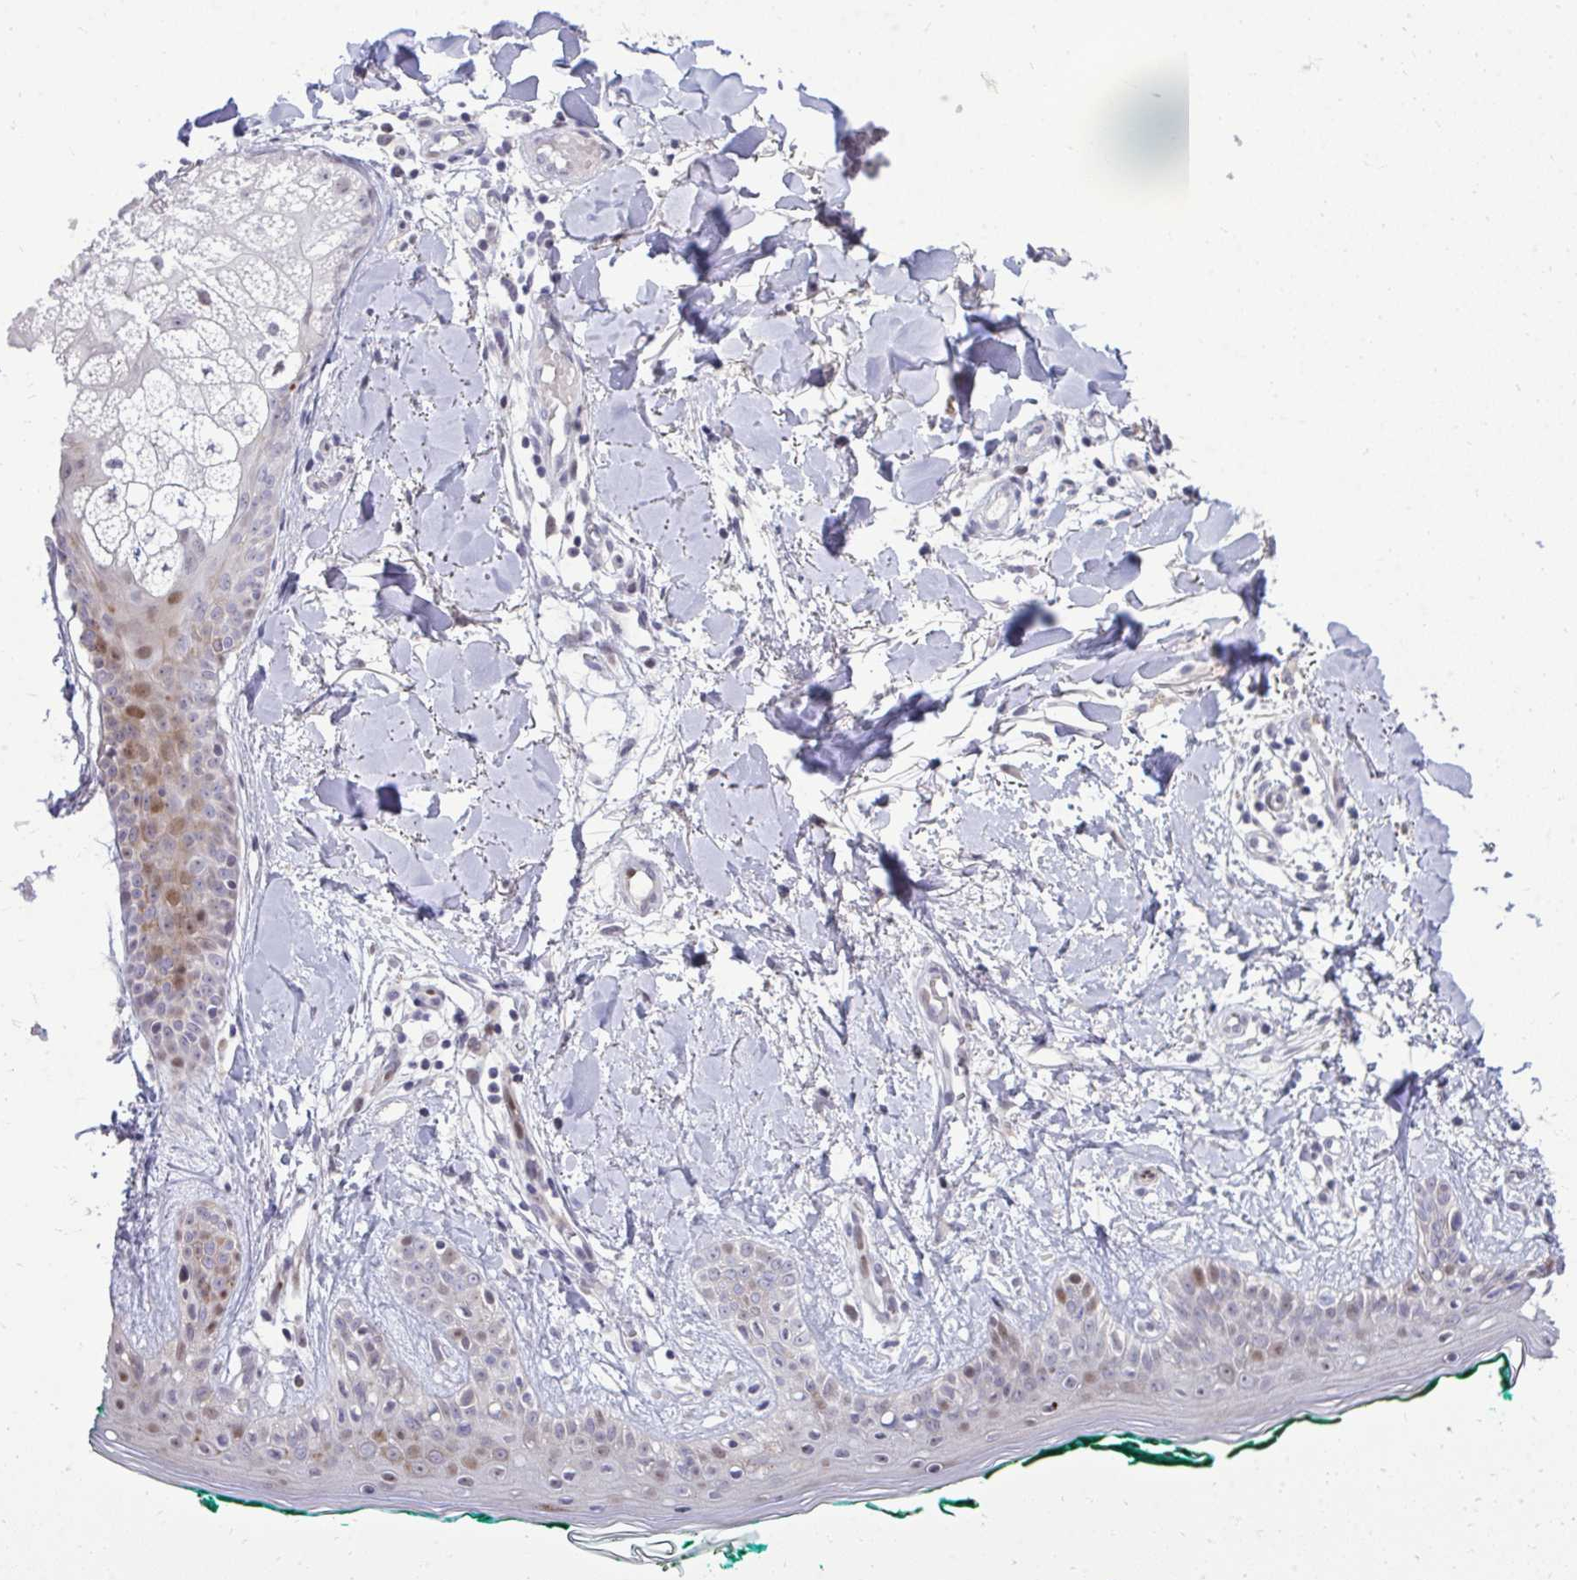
{"staining": {"intensity": "negative", "quantity": "none", "location": "none"}, "tissue": "skin", "cell_type": "Fibroblasts", "image_type": "normal", "snomed": [{"axis": "morphology", "description": "Normal tissue, NOS"}, {"axis": "topography", "description": "Skin"}], "caption": "A photomicrograph of human skin is negative for staining in fibroblasts. The staining is performed using DAB (3,3'-diaminobenzidine) brown chromogen with nuclei counter-stained in using hematoxylin.", "gene": "DLX4", "patient": {"sex": "female", "age": 34}}